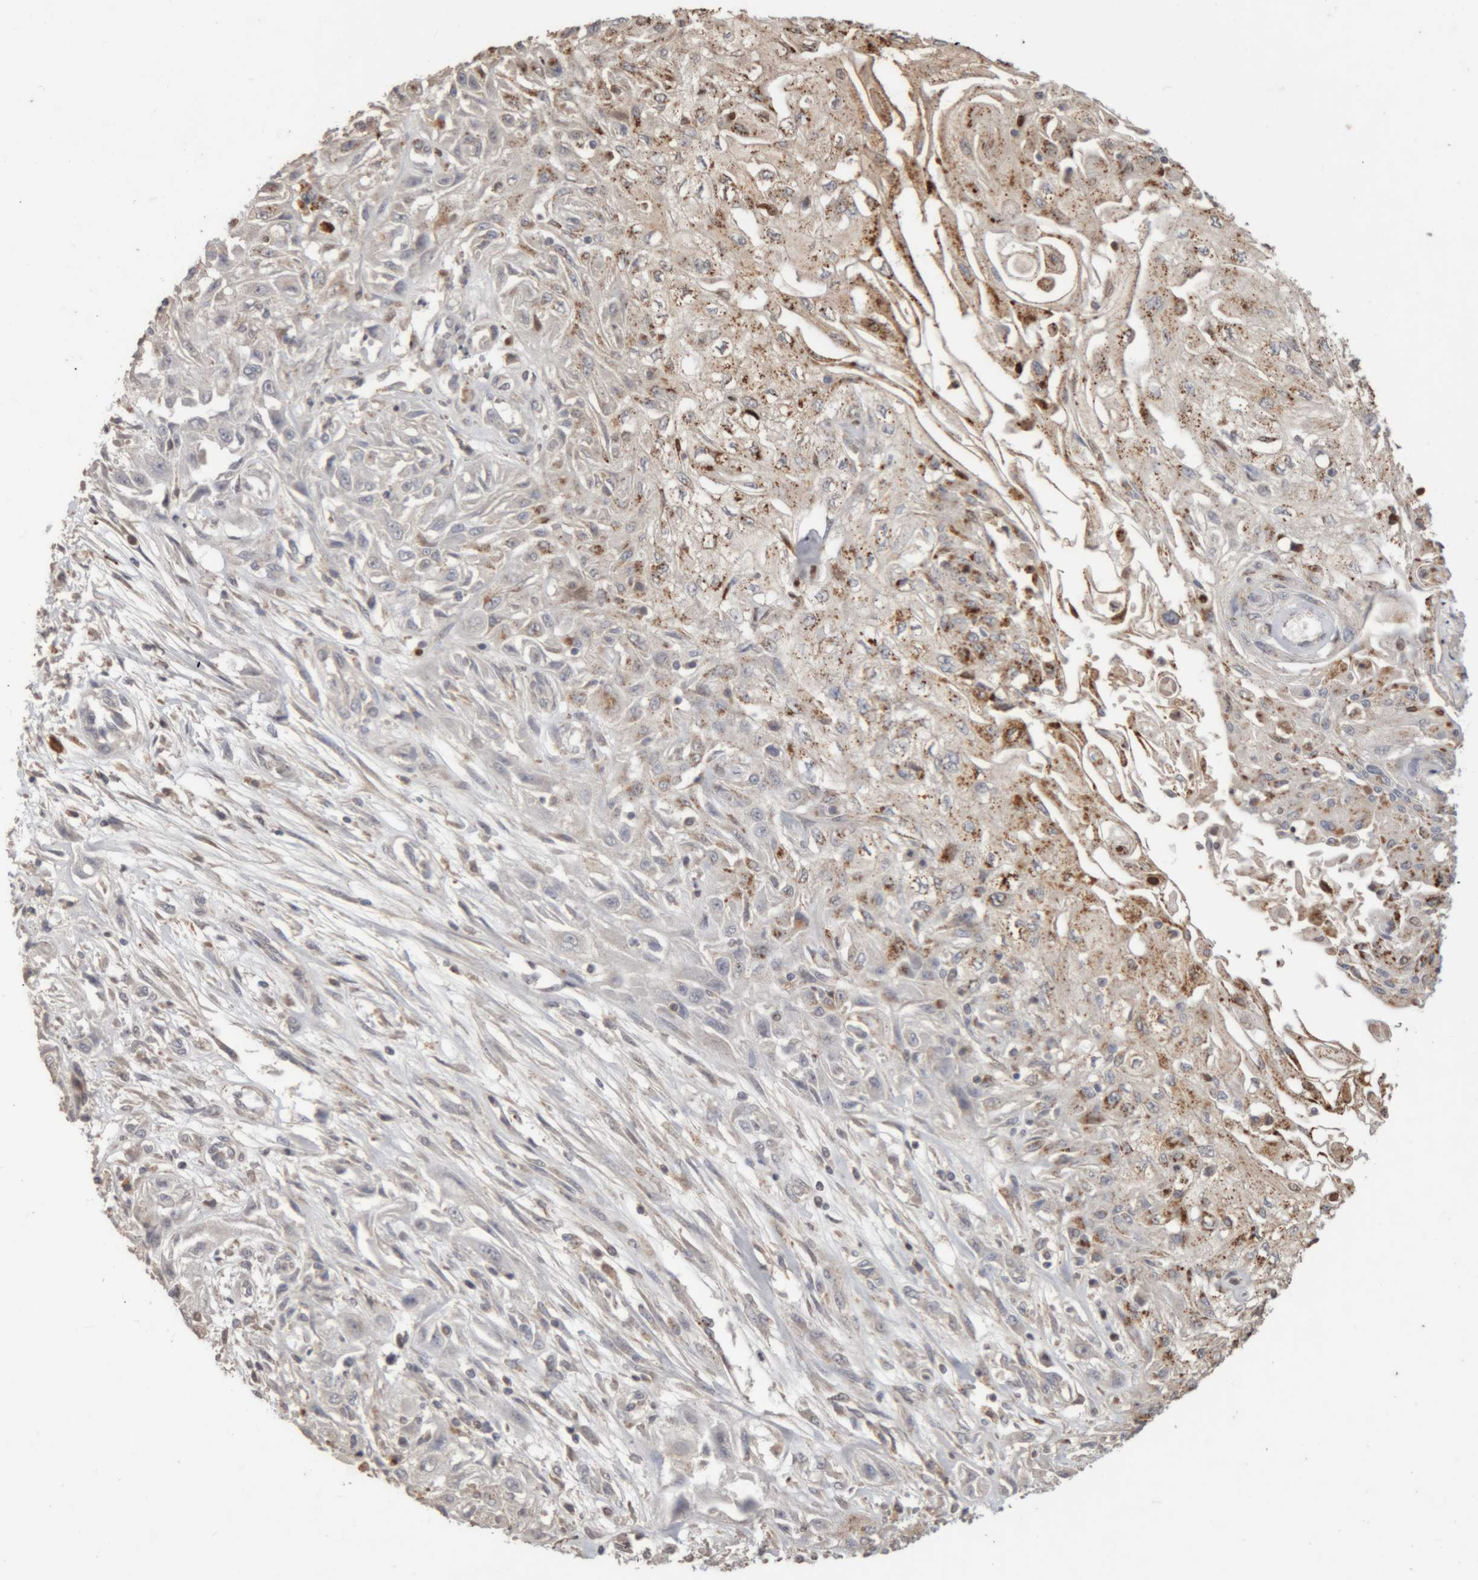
{"staining": {"intensity": "moderate", "quantity": ">75%", "location": "cytoplasmic/membranous"}, "tissue": "skin cancer", "cell_type": "Tumor cells", "image_type": "cancer", "snomed": [{"axis": "morphology", "description": "Squamous cell carcinoma, NOS"}, {"axis": "morphology", "description": "Squamous cell carcinoma, metastatic, NOS"}, {"axis": "topography", "description": "Skin"}, {"axis": "topography", "description": "Lymph node"}], "caption": "Moderate cytoplasmic/membranous staining is present in approximately >75% of tumor cells in squamous cell carcinoma (skin).", "gene": "ARSA", "patient": {"sex": "male", "age": 75}}